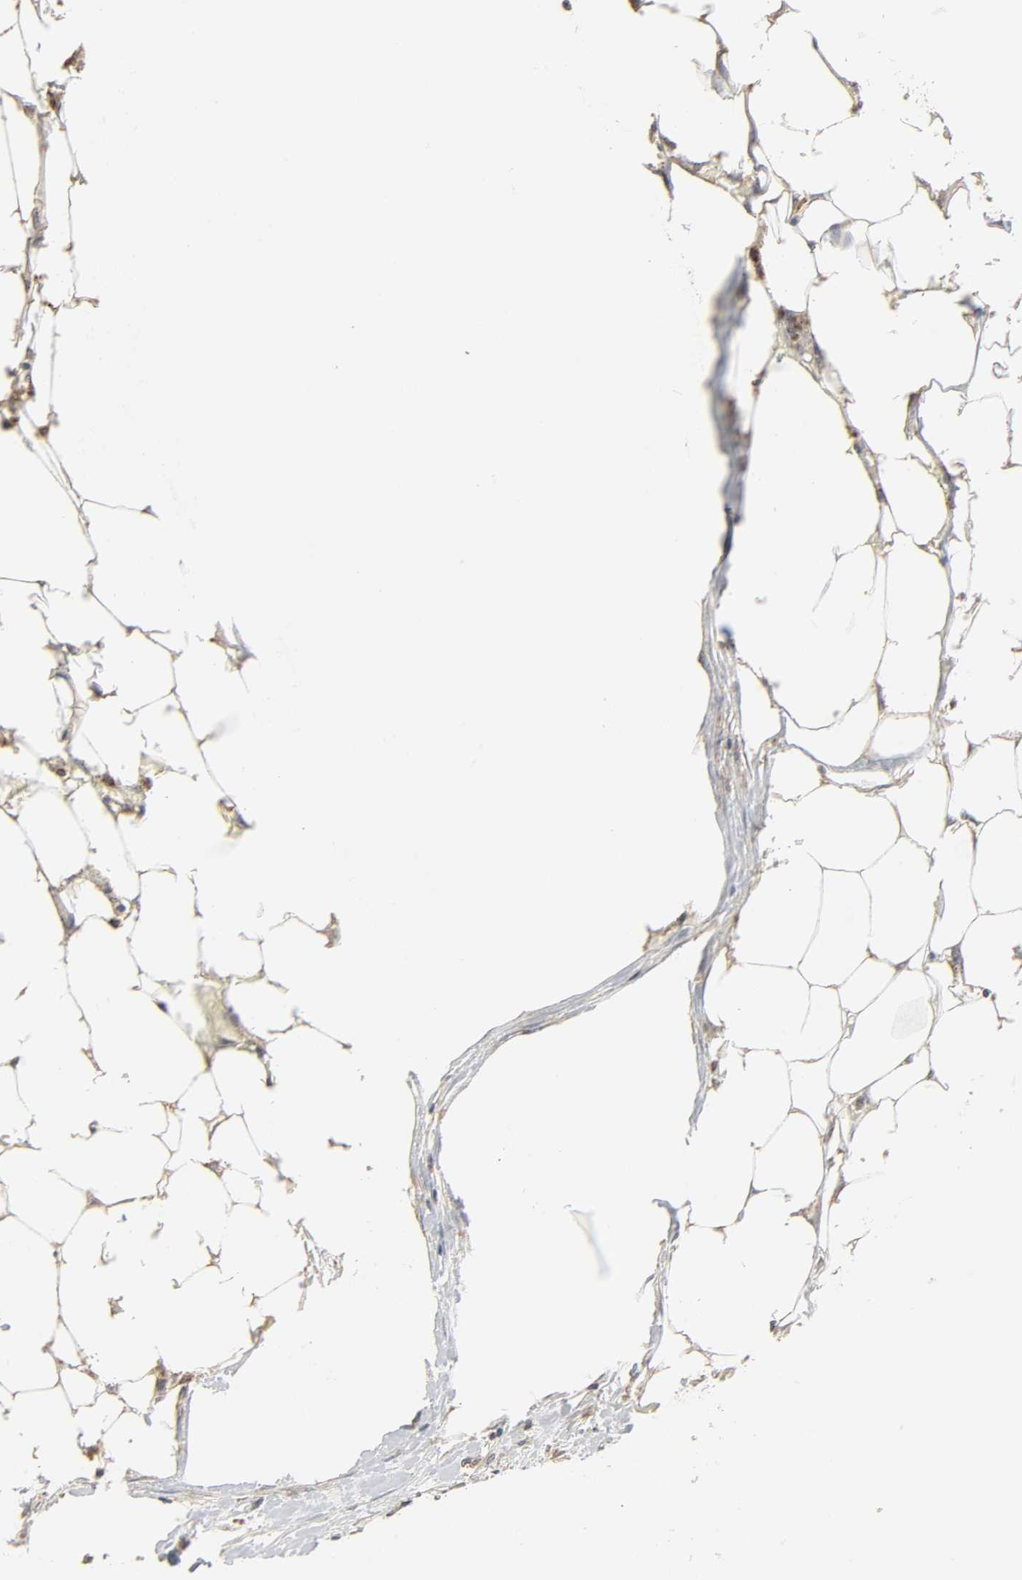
{"staining": {"intensity": "weak", "quantity": ">75%", "location": "cytoplasmic/membranous"}, "tissue": "colorectal cancer", "cell_type": "Tumor cells", "image_type": "cancer", "snomed": [{"axis": "morphology", "description": "Adenocarcinoma, NOS"}, {"axis": "topography", "description": "Colon"}], "caption": "A high-resolution histopathology image shows immunohistochemistry (IHC) staining of colorectal cancer (adenocarcinoma), which demonstrates weak cytoplasmic/membranous positivity in approximately >75% of tumor cells. (IHC, brightfield microscopy, high magnification).", "gene": "CLEC4E", "patient": {"sex": "male", "age": 71}}